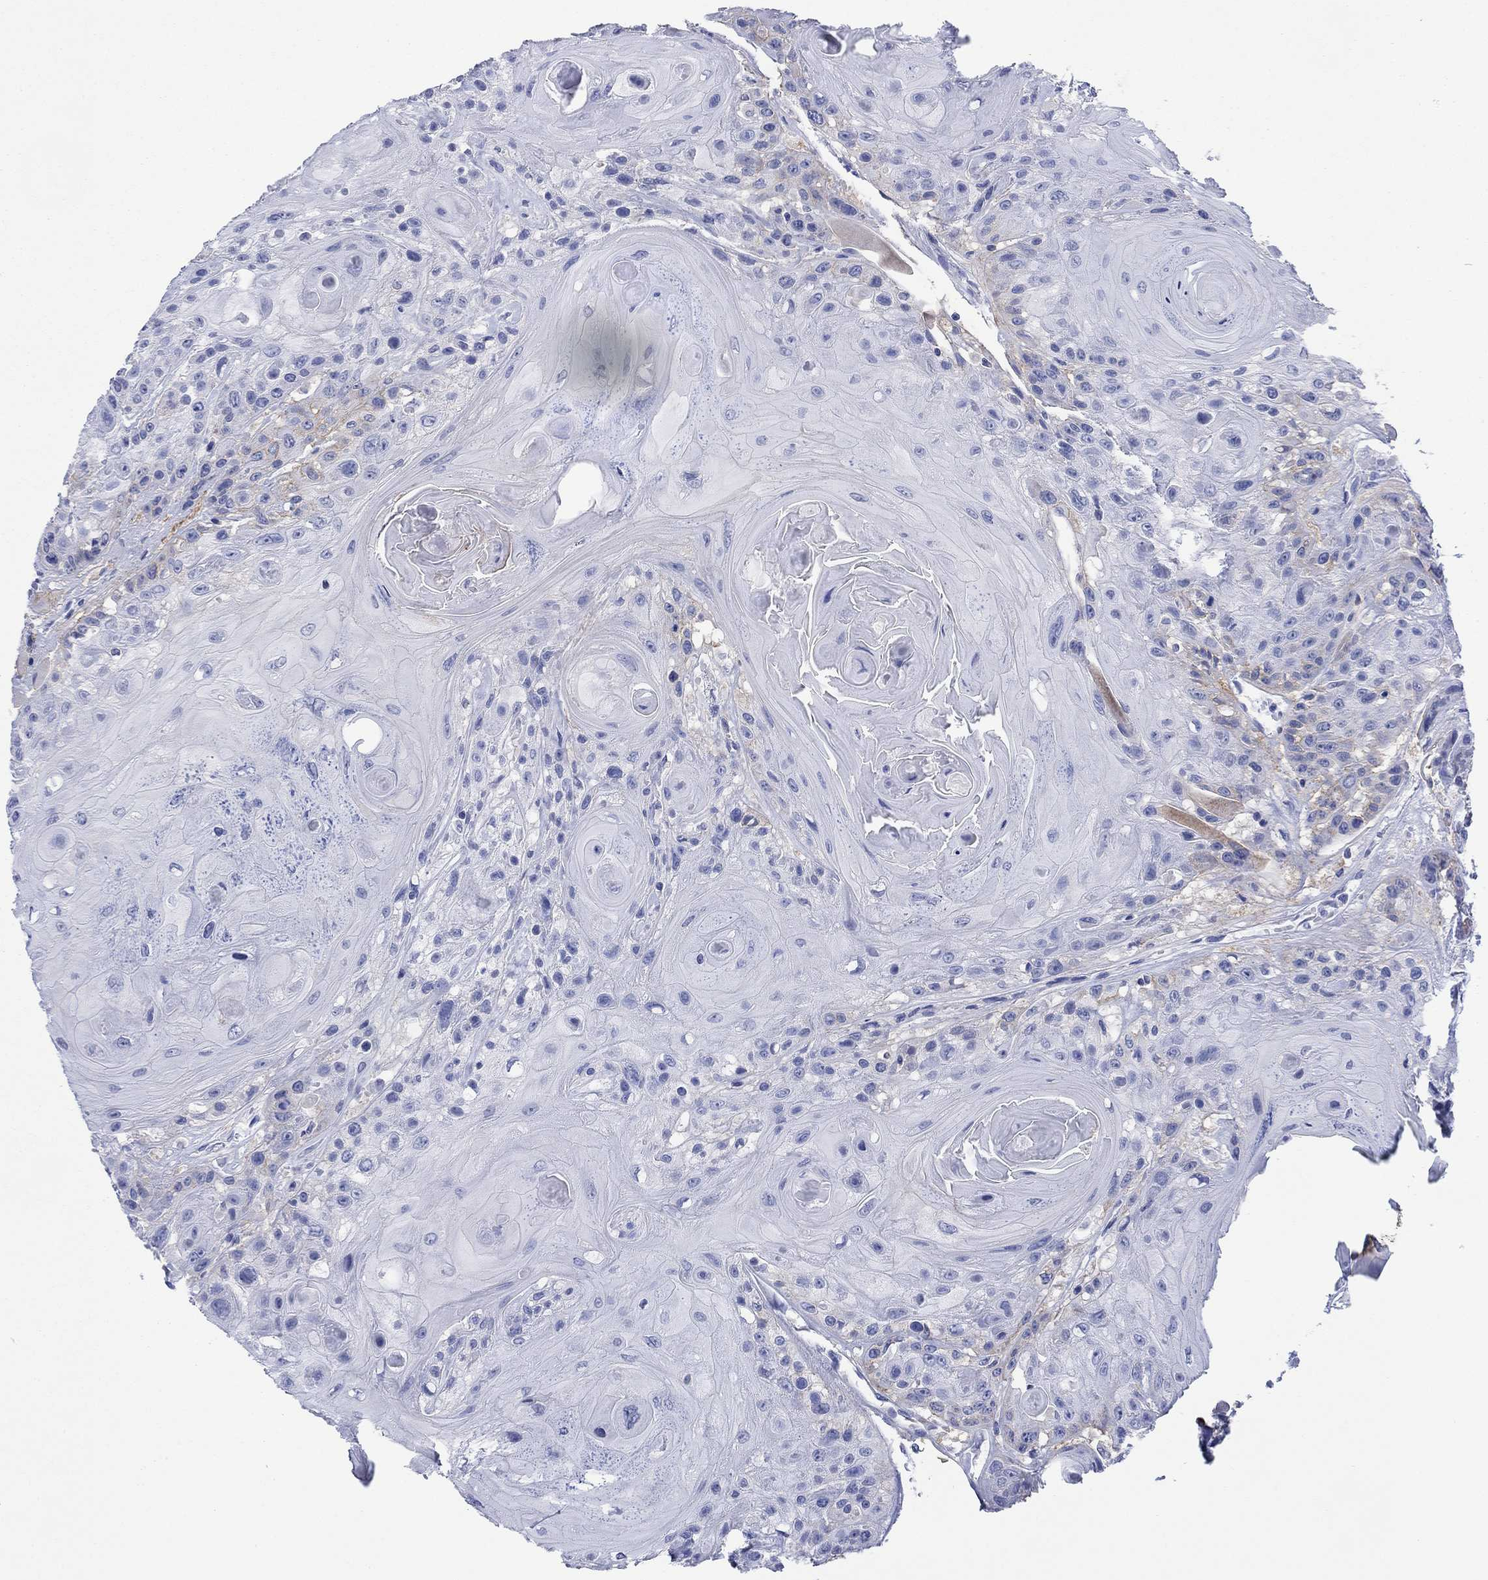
{"staining": {"intensity": "negative", "quantity": "none", "location": "none"}, "tissue": "head and neck cancer", "cell_type": "Tumor cells", "image_type": "cancer", "snomed": [{"axis": "morphology", "description": "Squamous cell carcinoma, NOS"}, {"axis": "topography", "description": "Head-Neck"}], "caption": "Head and neck cancer (squamous cell carcinoma) was stained to show a protein in brown. There is no significant staining in tumor cells.", "gene": "ATP1B1", "patient": {"sex": "female", "age": 59}}